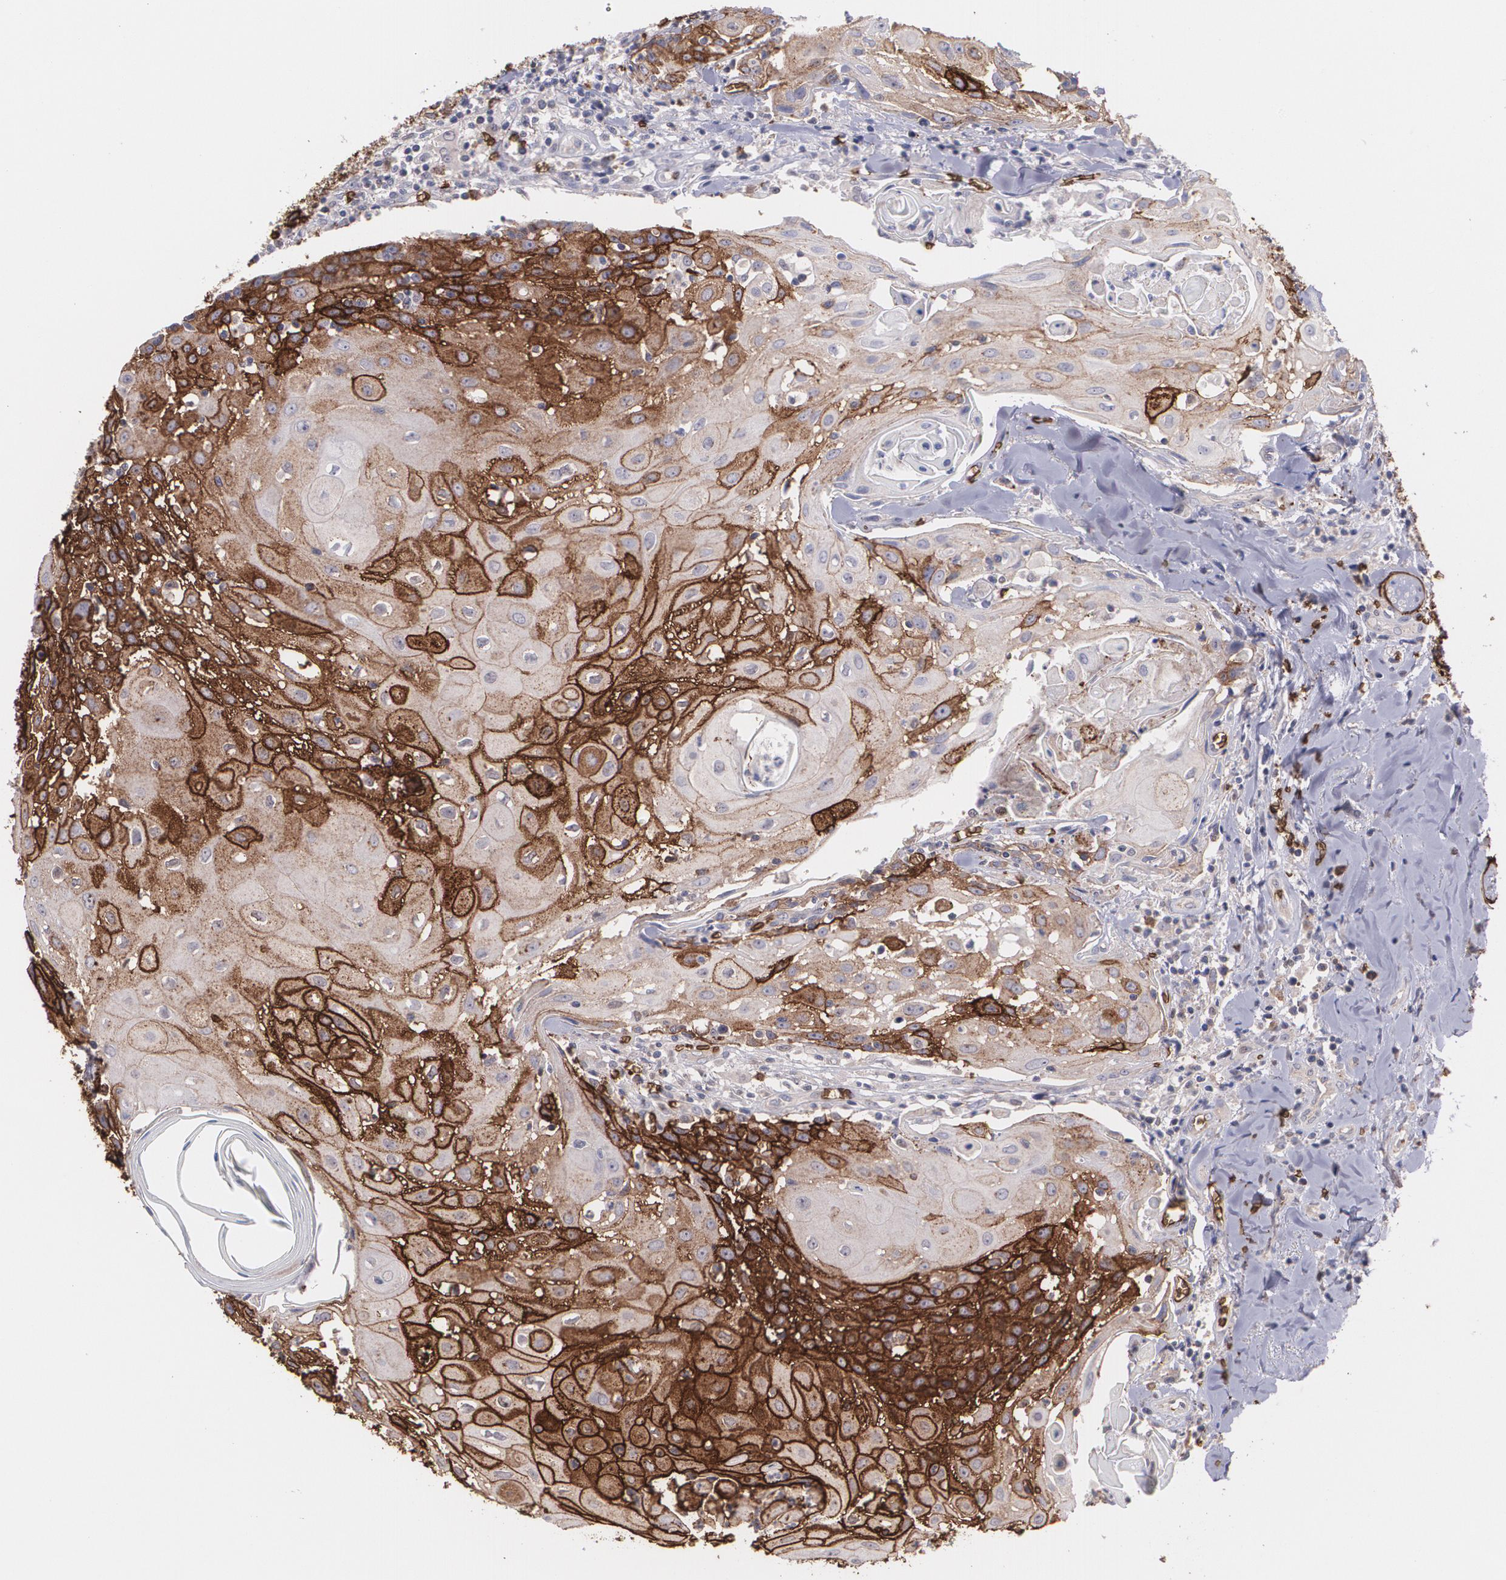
{"staining": {"intensity": "strong", "quantity": ">75%", "location": "cytoplasmic/membranous"}, "tissue": "head and neck cancer", "cell_type": "Tumor cells", "image_type": "cancer", "snomed": [{"axis": "morphology", "description": "Squamous cell carcinoma, NOS"}, {"axis": "topography", "description": "Oral tissue"}, {"axis": "topography", "description": "Head-Neck"}], "caption": "This photomicrograph demonstrates IHC staining of head and neck cancer (squamous cell carcinoma), with high strong cytoplasmic/membranous positivity in about >75% of tumor cells.", "gene": "SLC2A1", "patient": {"sex": "female", "age": 82}}